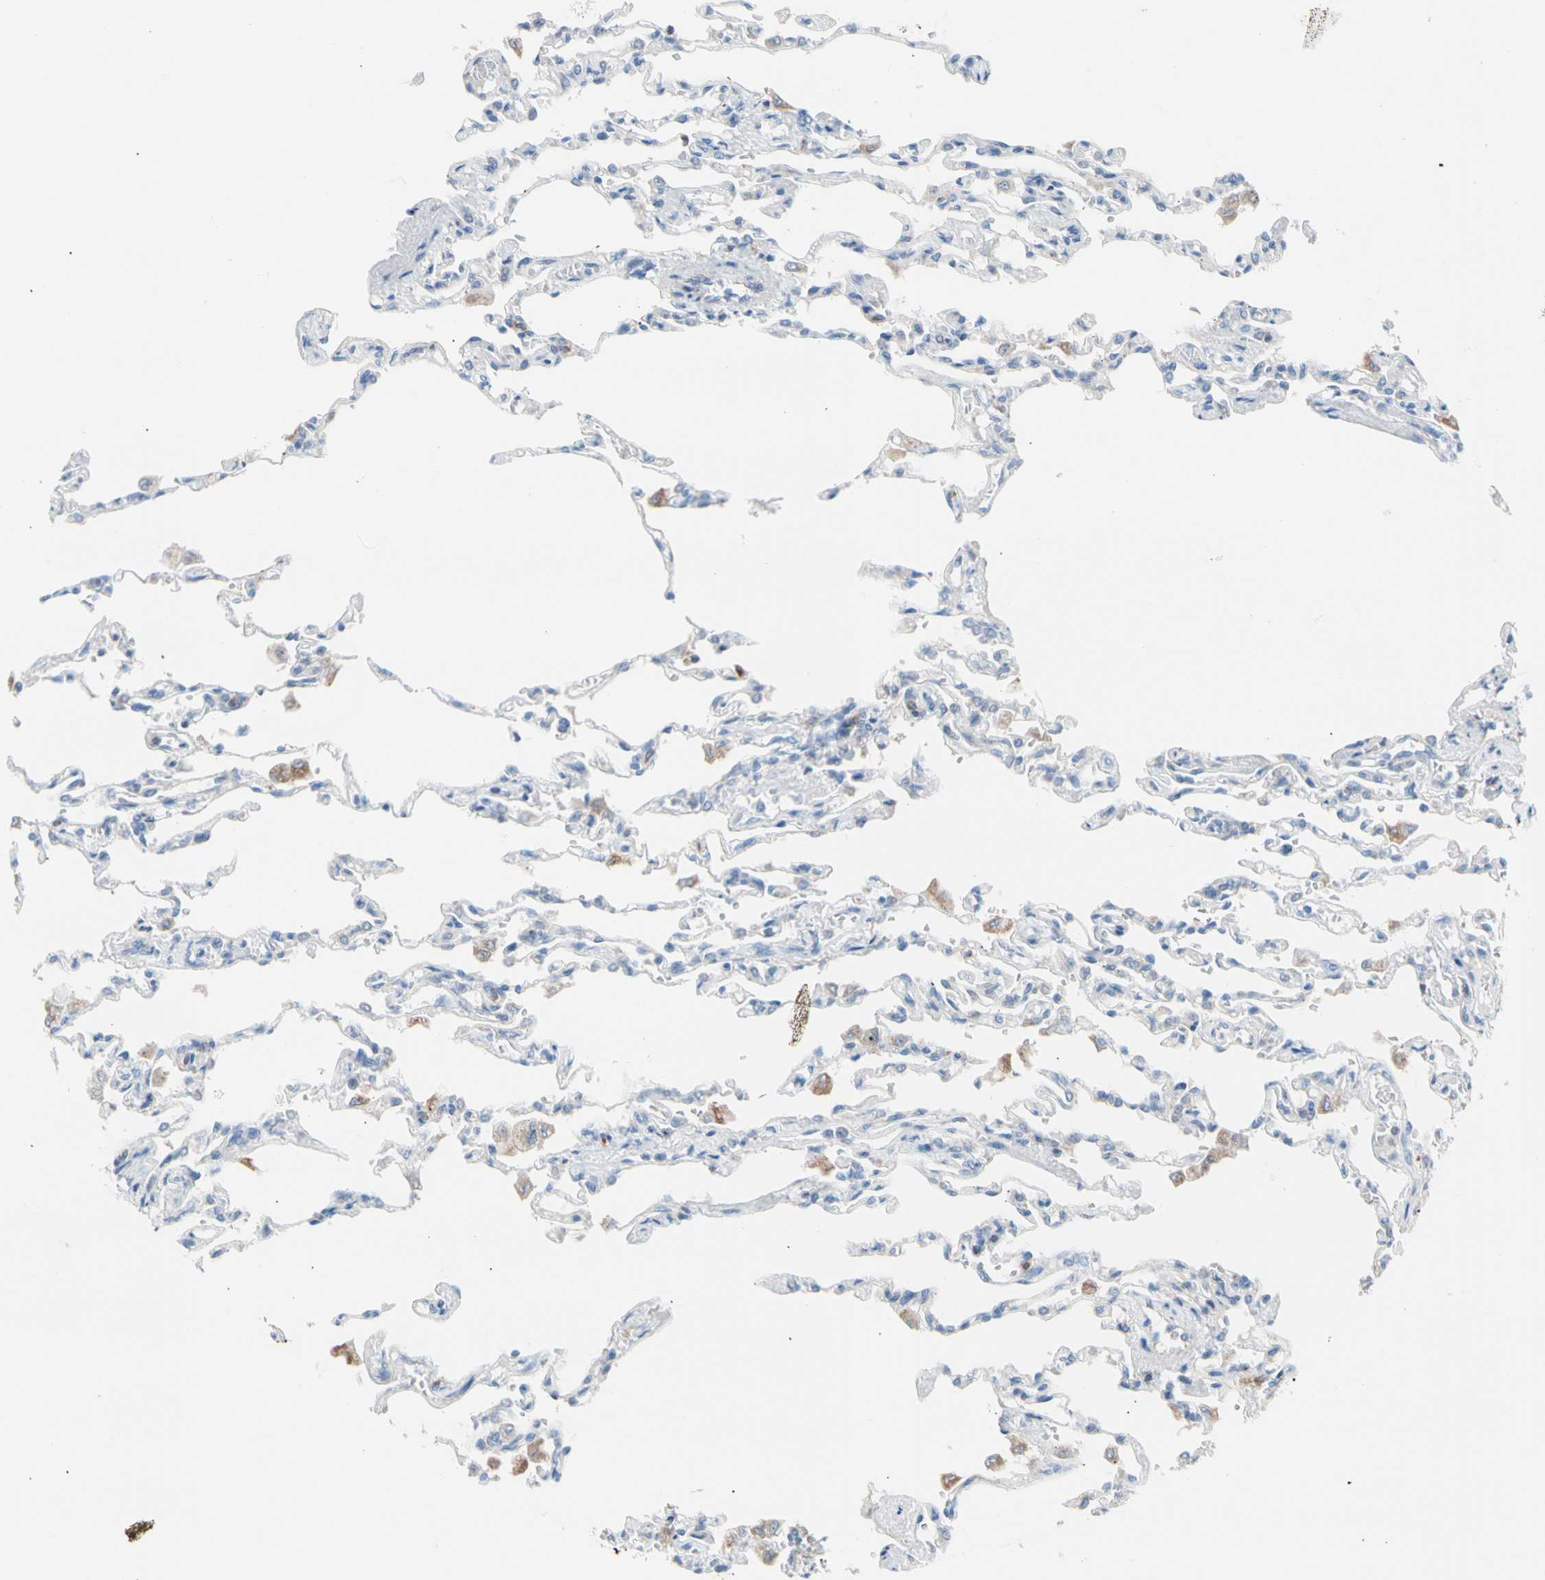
{"staining": {"intensity": "moderate", "quantity": "<25%", "location": "cytoplasmic/membranous"}, "tissue": "lung", "cell_type": "Alveolar cells", "image_type": "normal", "snomed": [{"axis": "morphology", "description": "Normal tissue, NOS"}, {"axis": "topography", "description": "Lung"}], "caption": "Lung stained with immunohistochemistry (IHC) reveals moderate cytoplasmic/membranous staining in approximately <25% of alveolar cells.", "gene": "HK1", "patient": {"sex": "male", "age": 21}}